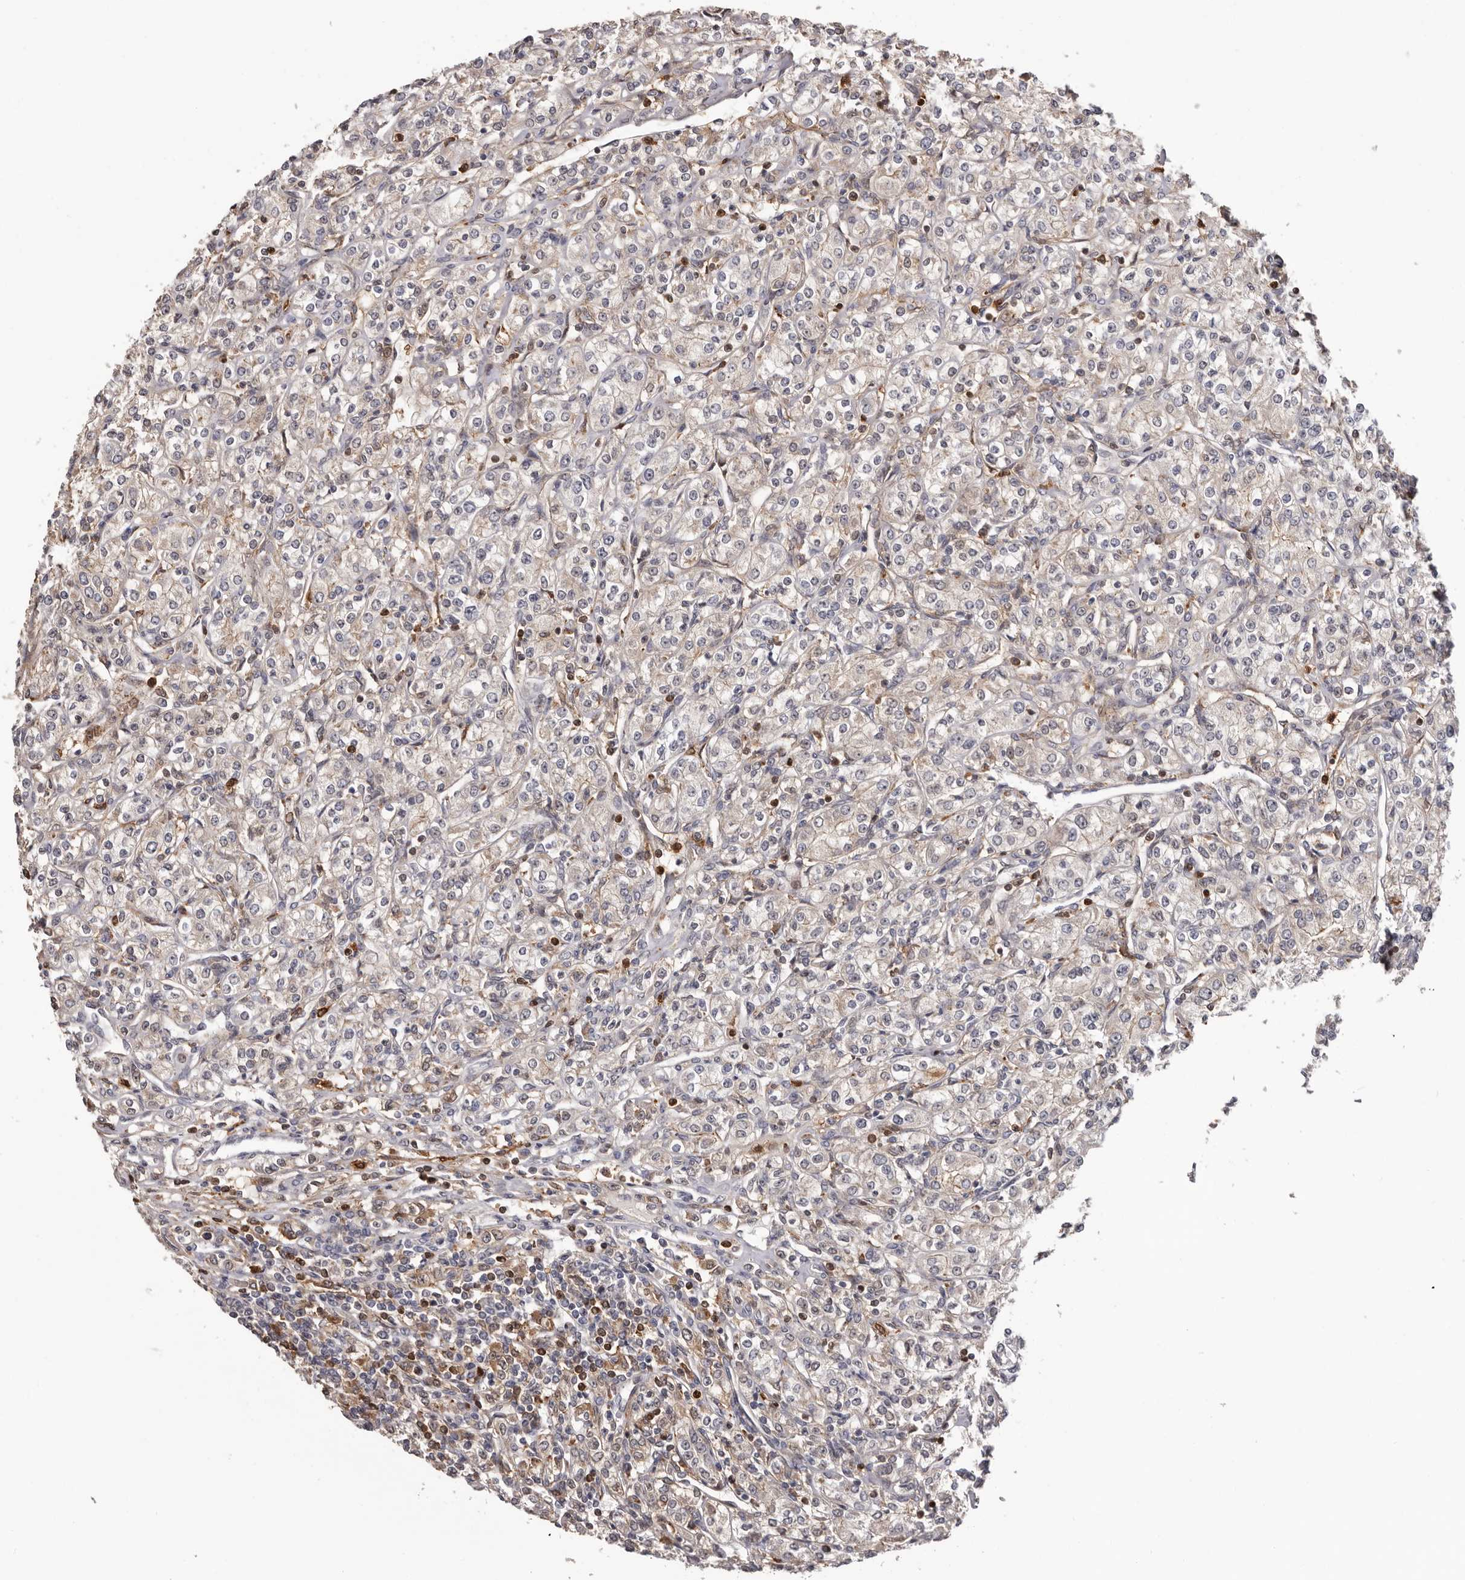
{"staining": {"intensity": "negative", "quantity": "none", "location": "none"}, "tissue": "renal cancer", "cell_type": "Tumor cells", "image_type": "cancer", "snomed": [{"axis": "morphology", "description": "Adenocarcinoma, NOS"}, {"axis": "topography", "description": "Kidney"}], "caption": "Protein analysis of adenocarcinoma (renal) exhibits no significant positivity in tumor cells.", "gene": "PRR12", "patient": {"sex": "male", "age": 77}}